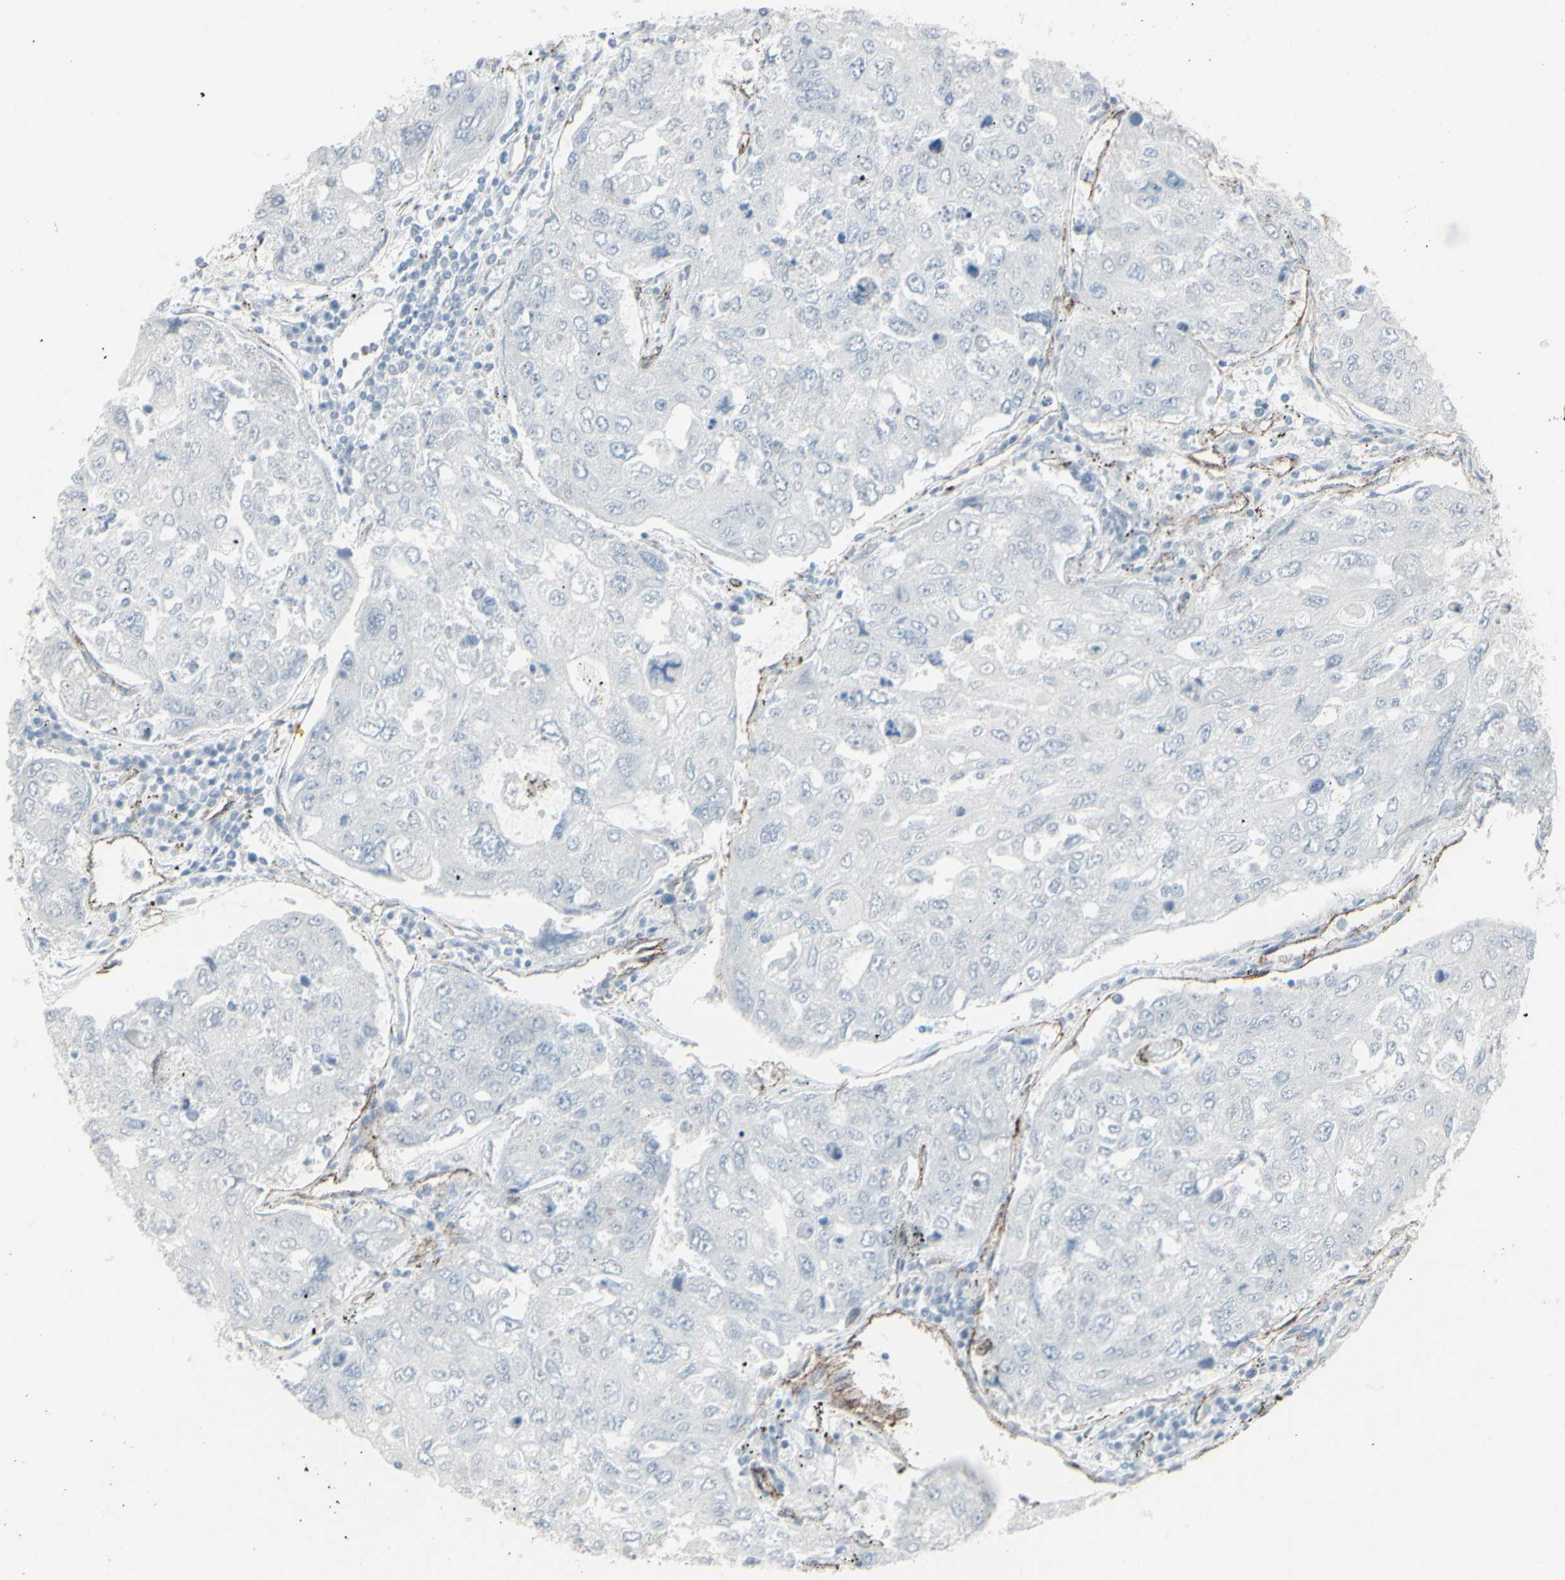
{"staining": {"intensity": "negative", "quantity": "none", "location": "none"}, "tissue": "urothelial cancer", "cell_type": "Tumor cells", "image_type": "cancer", "snomed": [{"axis": "morphology", "description": "Urothelial carcinoma, High grade"}, {"axis": "topography", "description": "Lymph node"}, {"axis": "topography", "description": "Urinary bladder"}], "caption": "Immunohistochemistry image of neoplastic tissue: human high-grade urothelial carcinoma stained with DAB (3,3'-diaminobenzidine) displays no significant protein staining in tumor cells. (Stains: DAB IHC with hematoxylin counter stain, Microscopy: brightfield microscopy at high magnification).", "gene": "GJA1", "patient": {"sex": "male", "age": 51}}